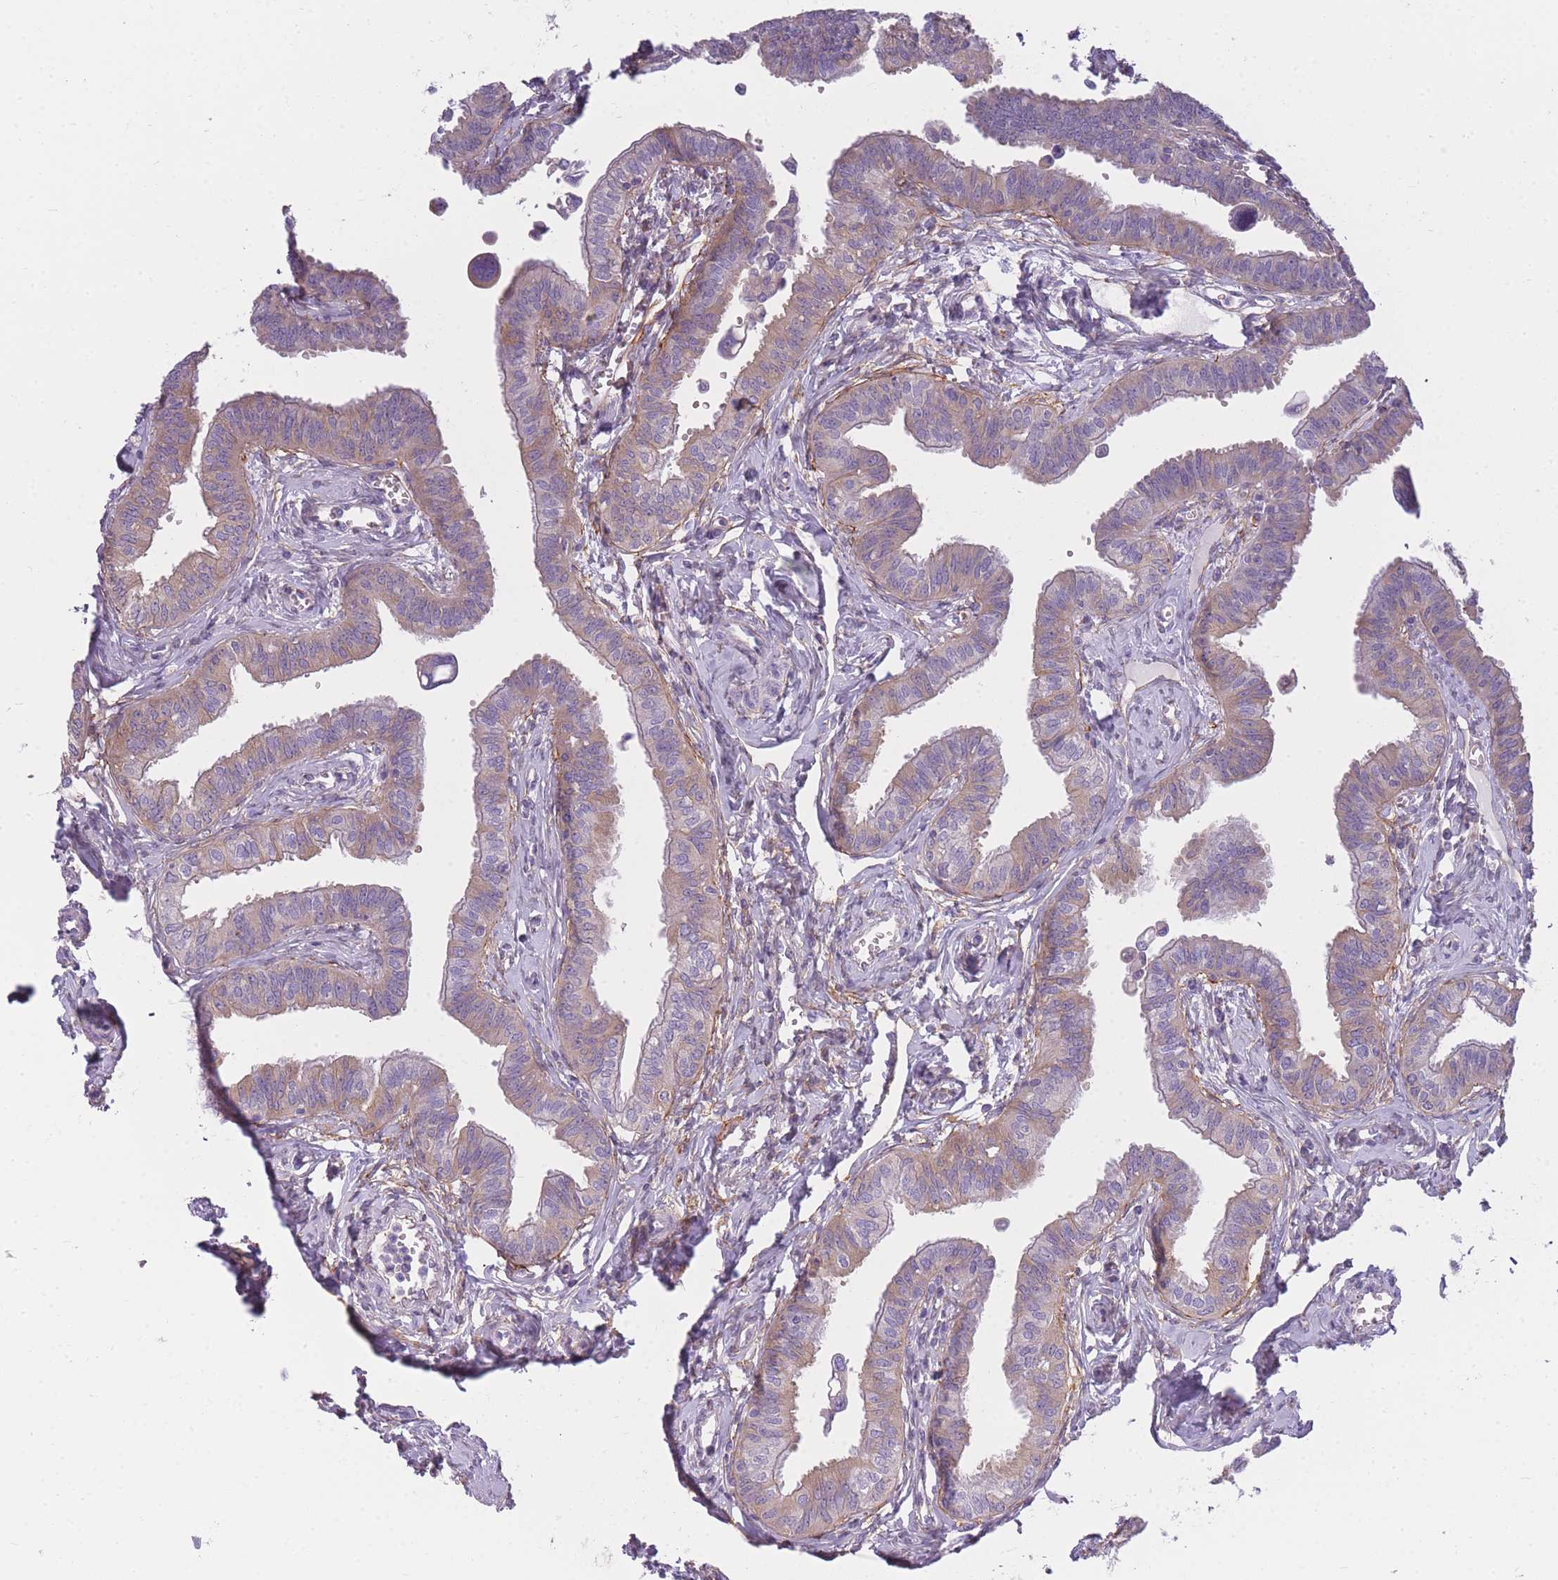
{"staining": {"intensity": "weak", "quantity": "25%-75%", "location": "cytoplasmic/membranous"}, "tissue": "fallopian tube", "cell_type": "Glandular cells", "image_type": "normal", "snomed": [{"axis": "morphology", "description": "Normal tissue, NOS"}, {"axis": "morphology", "description": "Carcinoma, NOS"}, {"axis": "topography", "description": "Fallopian tube"}, {"axis": "topography", "description": "Ovary"}], "caption": "A brown stain highlights weak cytoplasmic/membranous expression of a protein in glandular cells of normal fallopian tube.", "gene": "AP3M1", "patient": {"sex": "female", "age": 59}}